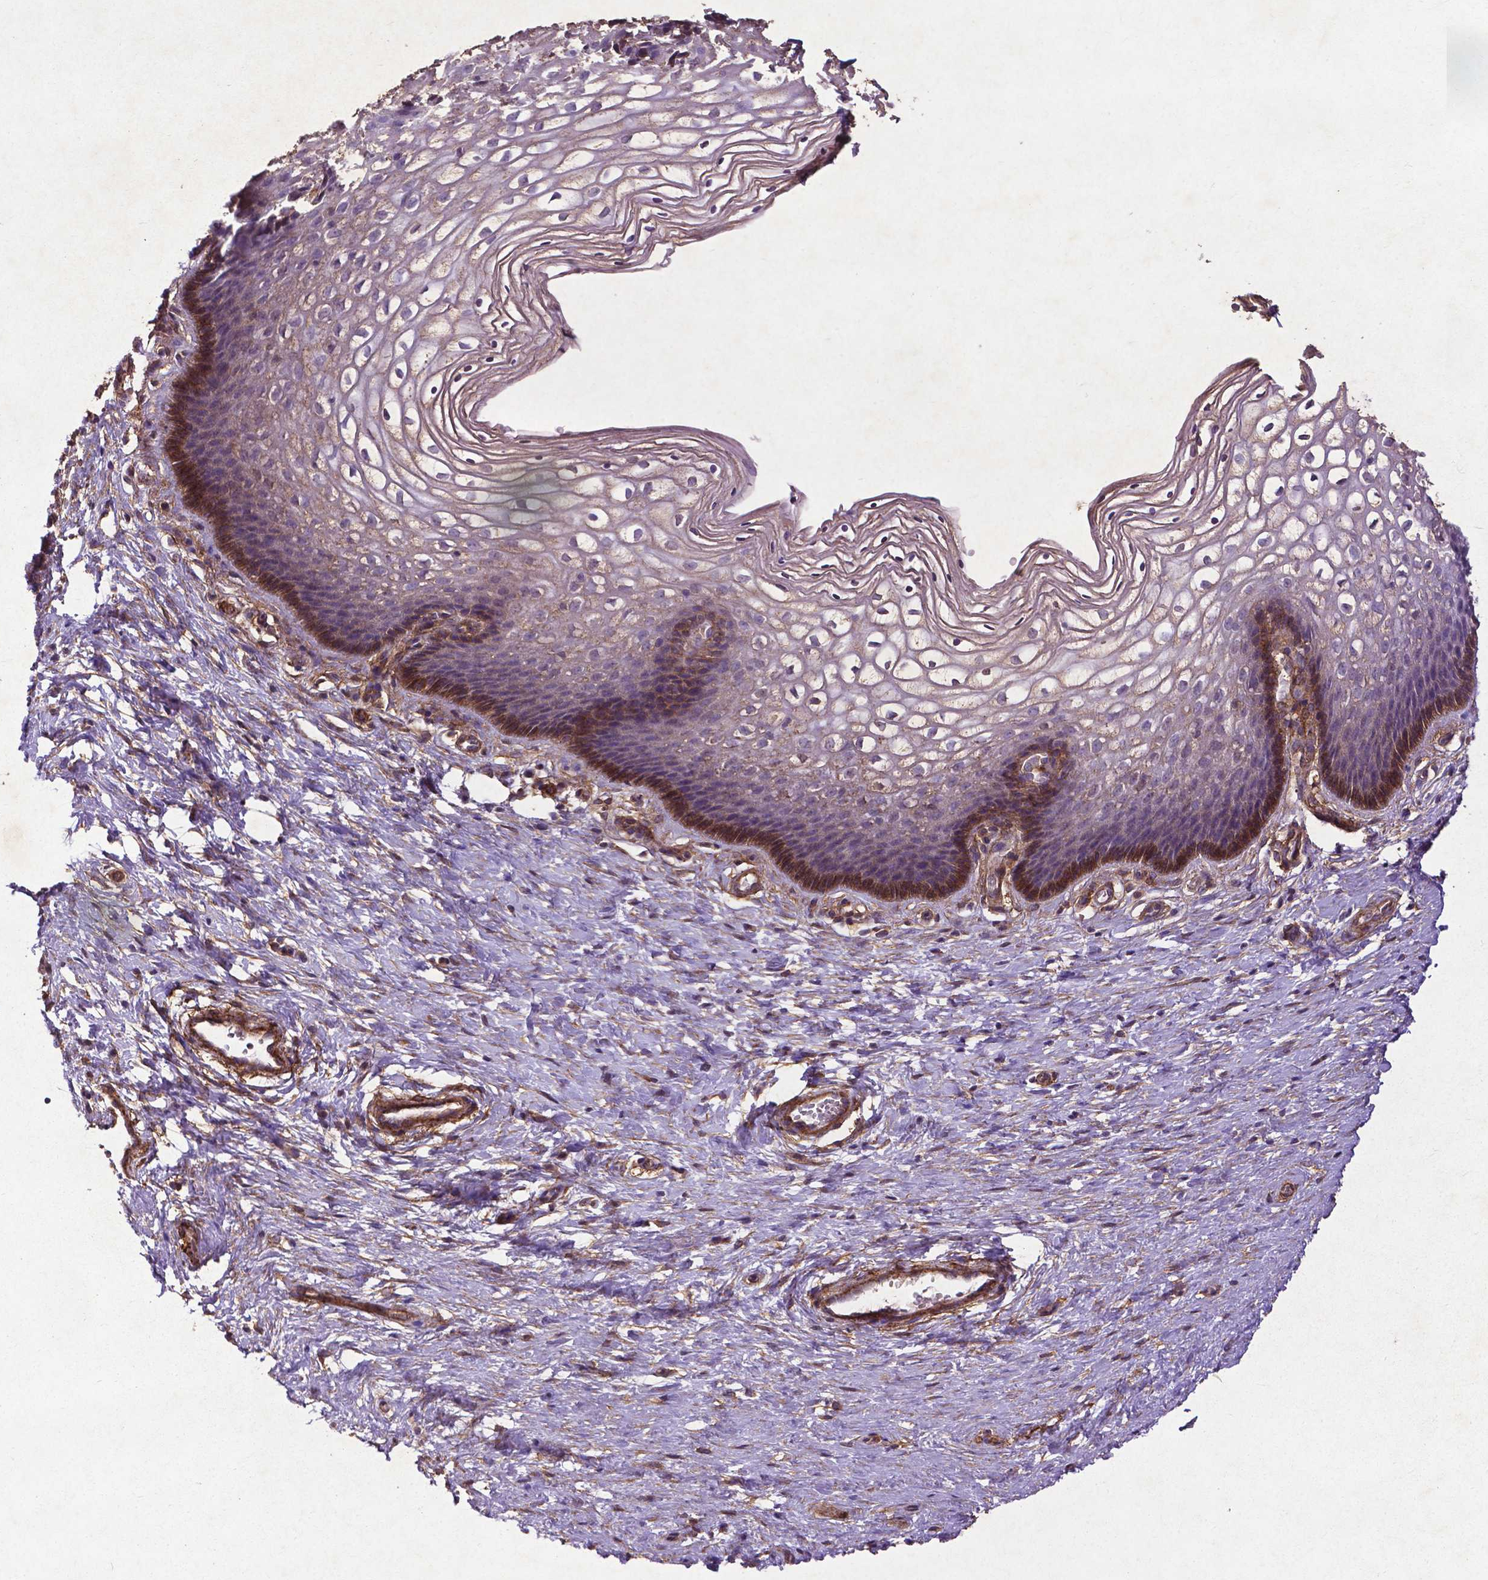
{"staining": {"intensity": "weak", "quantity": ">75%", "location": "cytoplasmic/membranous"}, "tissue": "cervix", "cell_type": "Glandular cells", "image_type": "normal", "snomed": [{"axis": "morphology", "description": "Normal tissue, NOS"}, {"axis": "topography", "description": "Cervix"}], "caption": "Immunohistochemical staining of unremarkable human cervix exhibits >75% levels of weak cytoplasmic/membranous protein expression in approximately >75% of glandular cells.", "gene": "RRAS", "patient": {"sex": "female", "age": 34}}